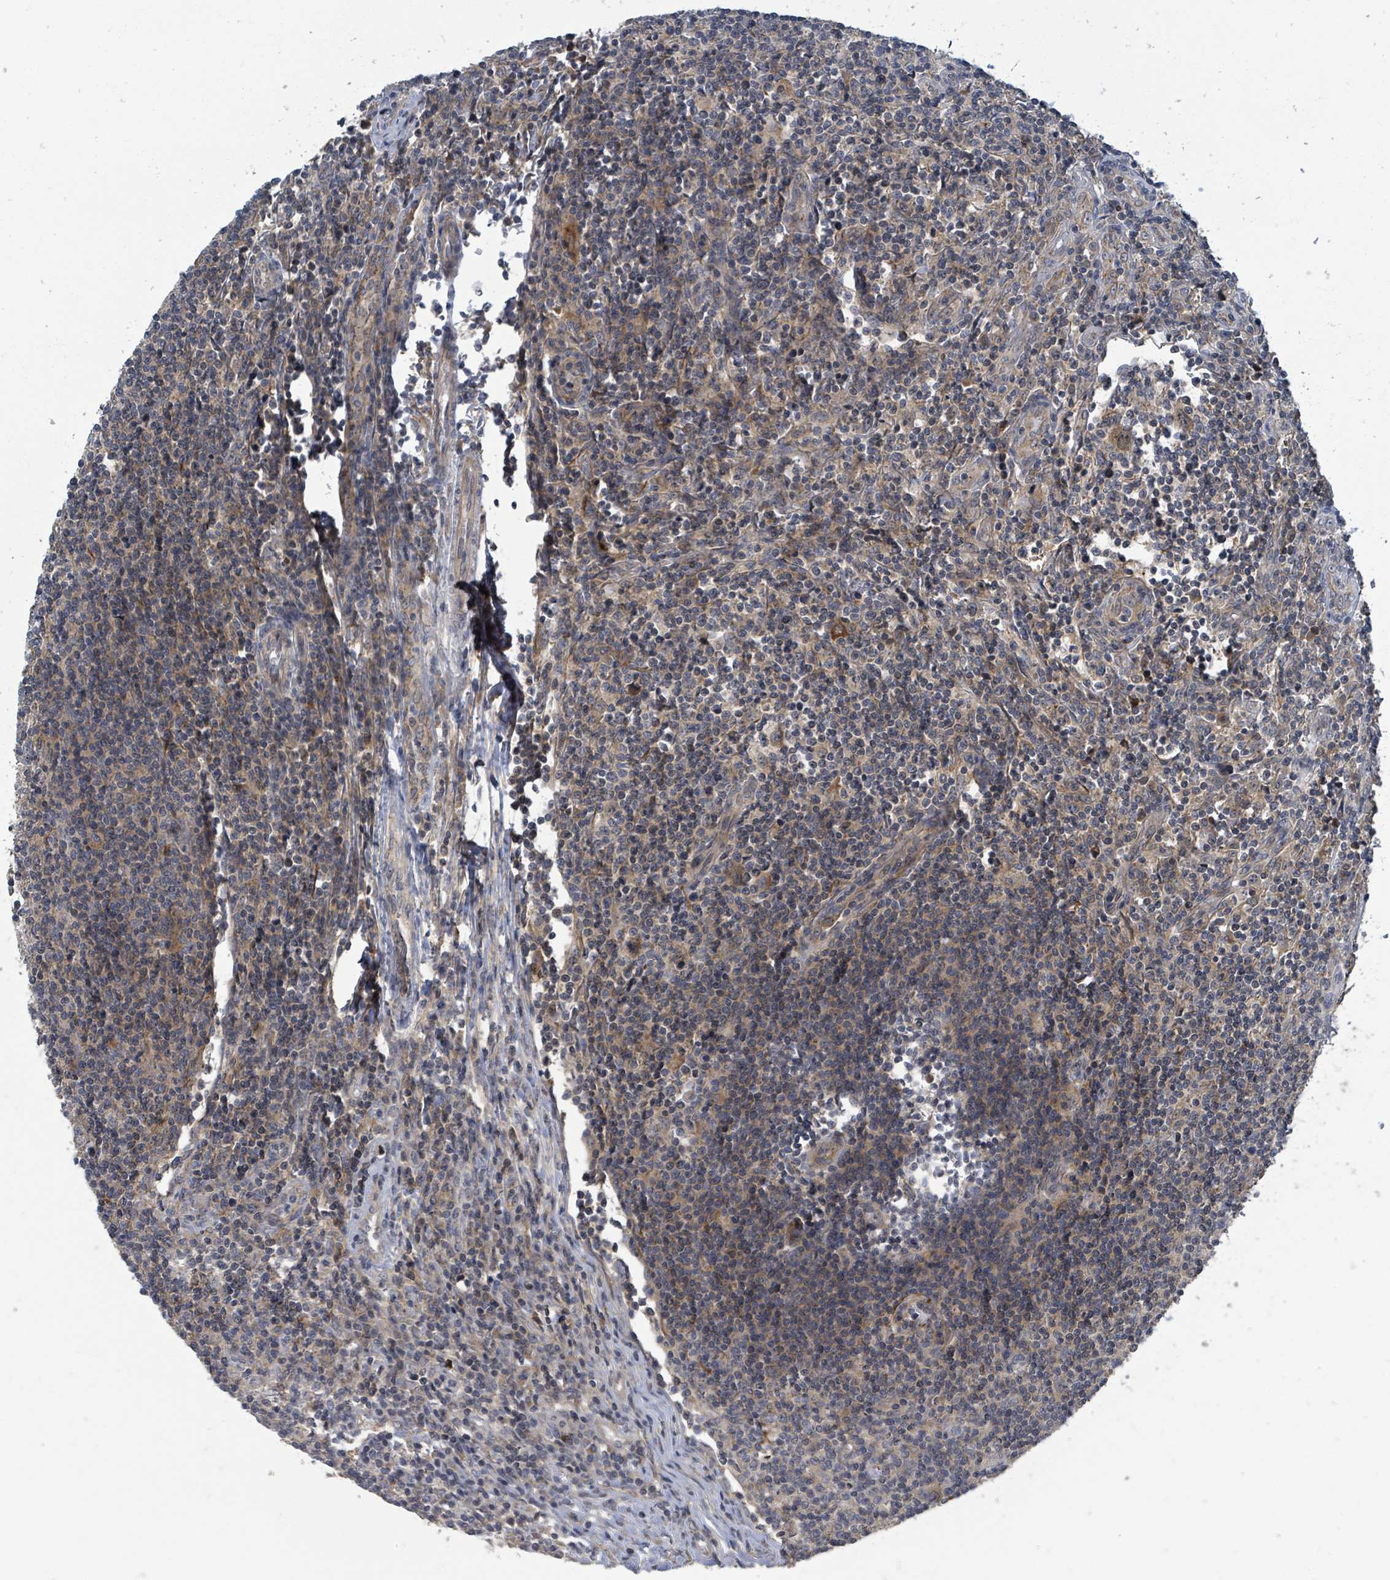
{"staining": {"intensity": "weak", "quantity": "<25%", "location": "cytoplasmic/membranous"}, "tissue": "lymphoma", "cell_type": "Tumor cells", "image_type": "cancer", "snomed": [{"axis": "morphology", "description": "Hodgkin's disease, NOS"}, {"axis": "topography", "description": "Lymph node"}], "caption": "Immunohistochemistry (IHC) photomicrograph of Hodgkin's disease stained for a protein (brown), which reveals no staining in tumor cells.", "gene": "CCDC121", "patient": {"sex": "male", "age": 83}}